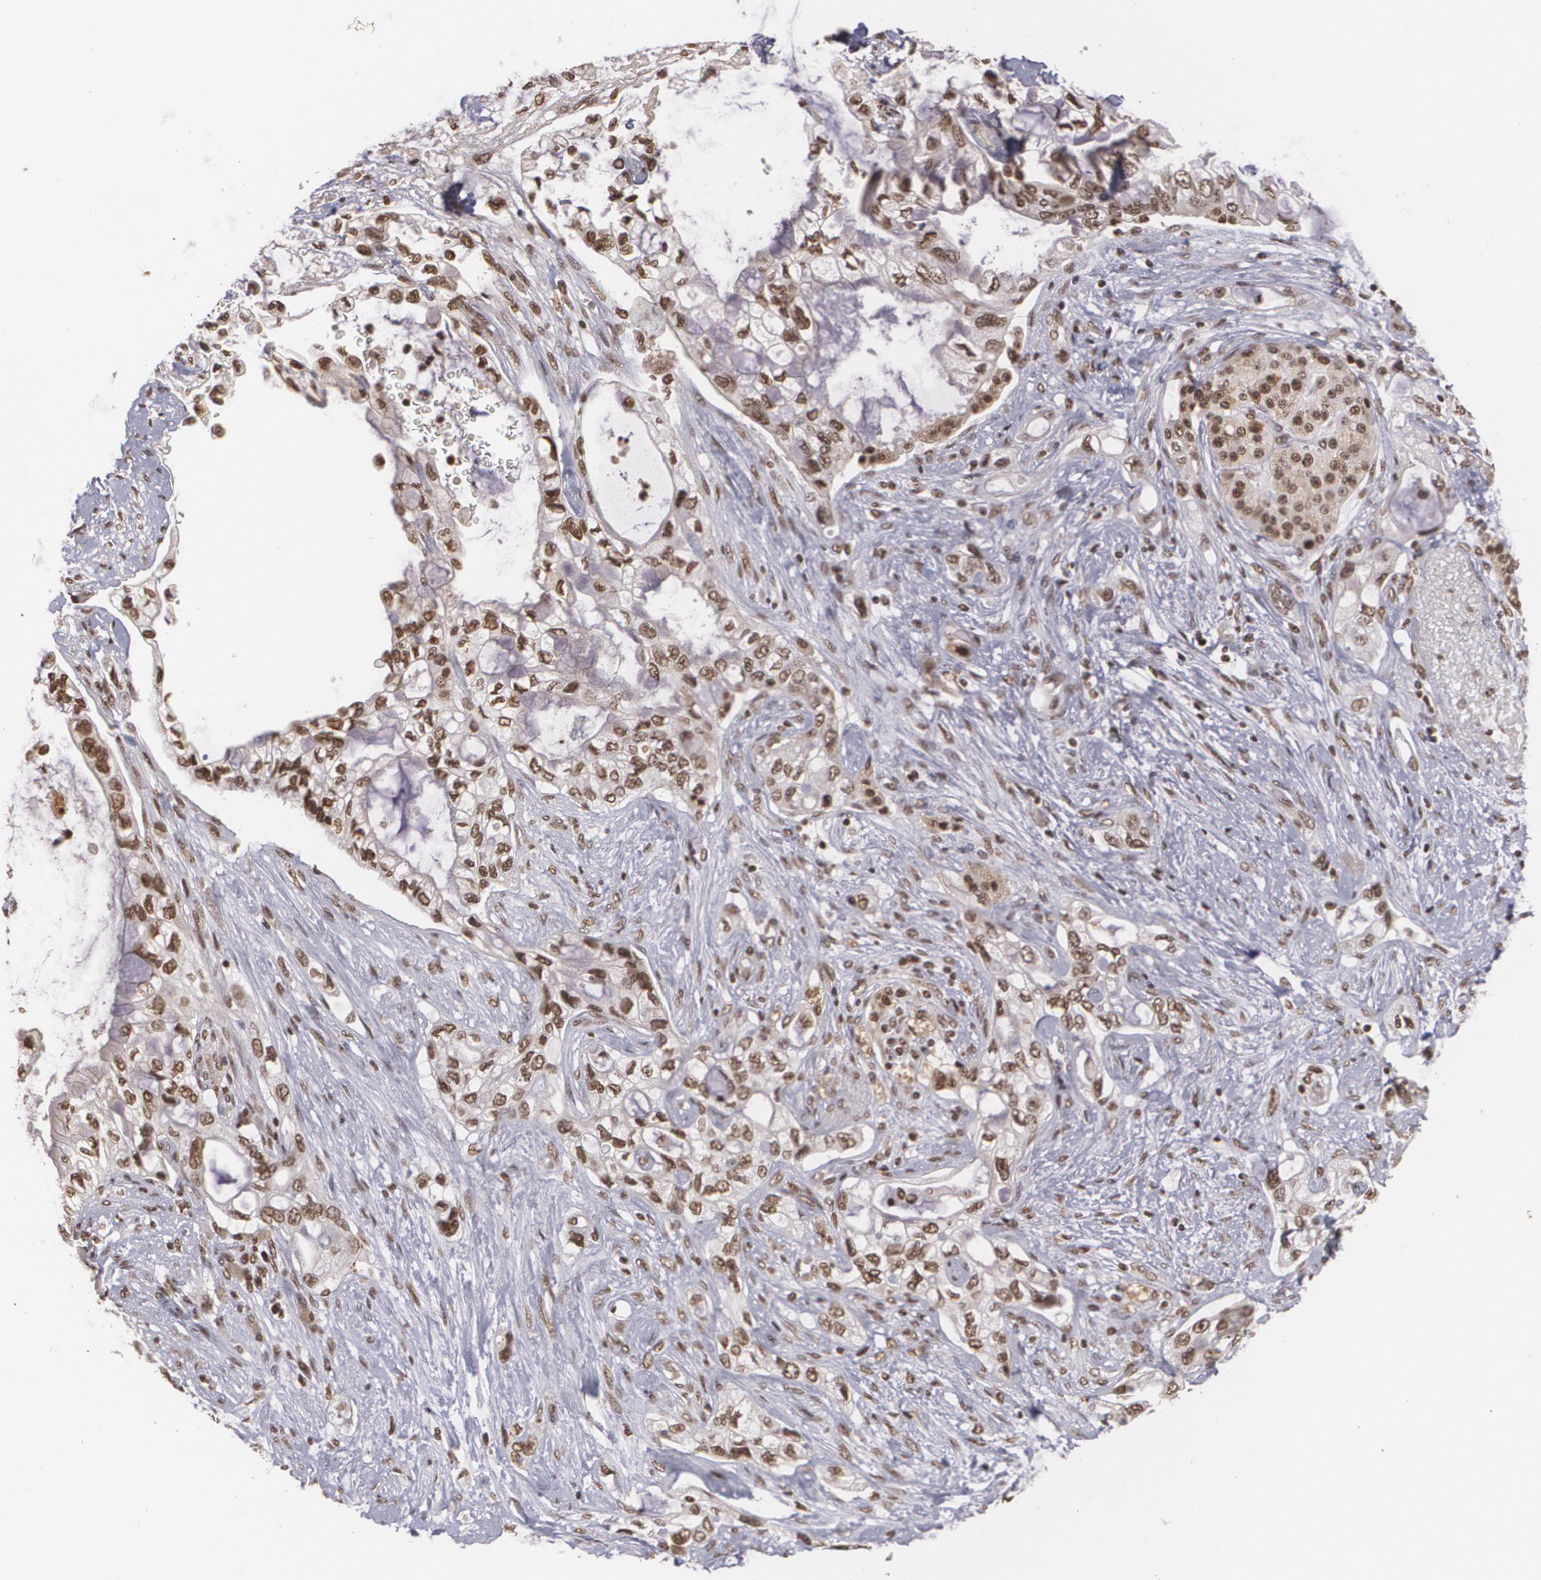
{"staining": {"intensity": "moderate", "quantity": ">75%", "location": "nuclear"}, "tissue": "pancreatic cancer", "cell_type": "Tumor cells", "image_type": "cancer", "snomed": [{"axis": "morphology", "description": "Adenocarcinoma, NOS"}, {"axis": "topography", "description": "Pancreas"}], "caption": "Moderate nuclear expression for a protein is appreciated in about >75% of tumor cells of pancreatic adenocarcinoma using IHC.", "gene": "RXRB", "patient": {"sex": "female", "age": 70}}